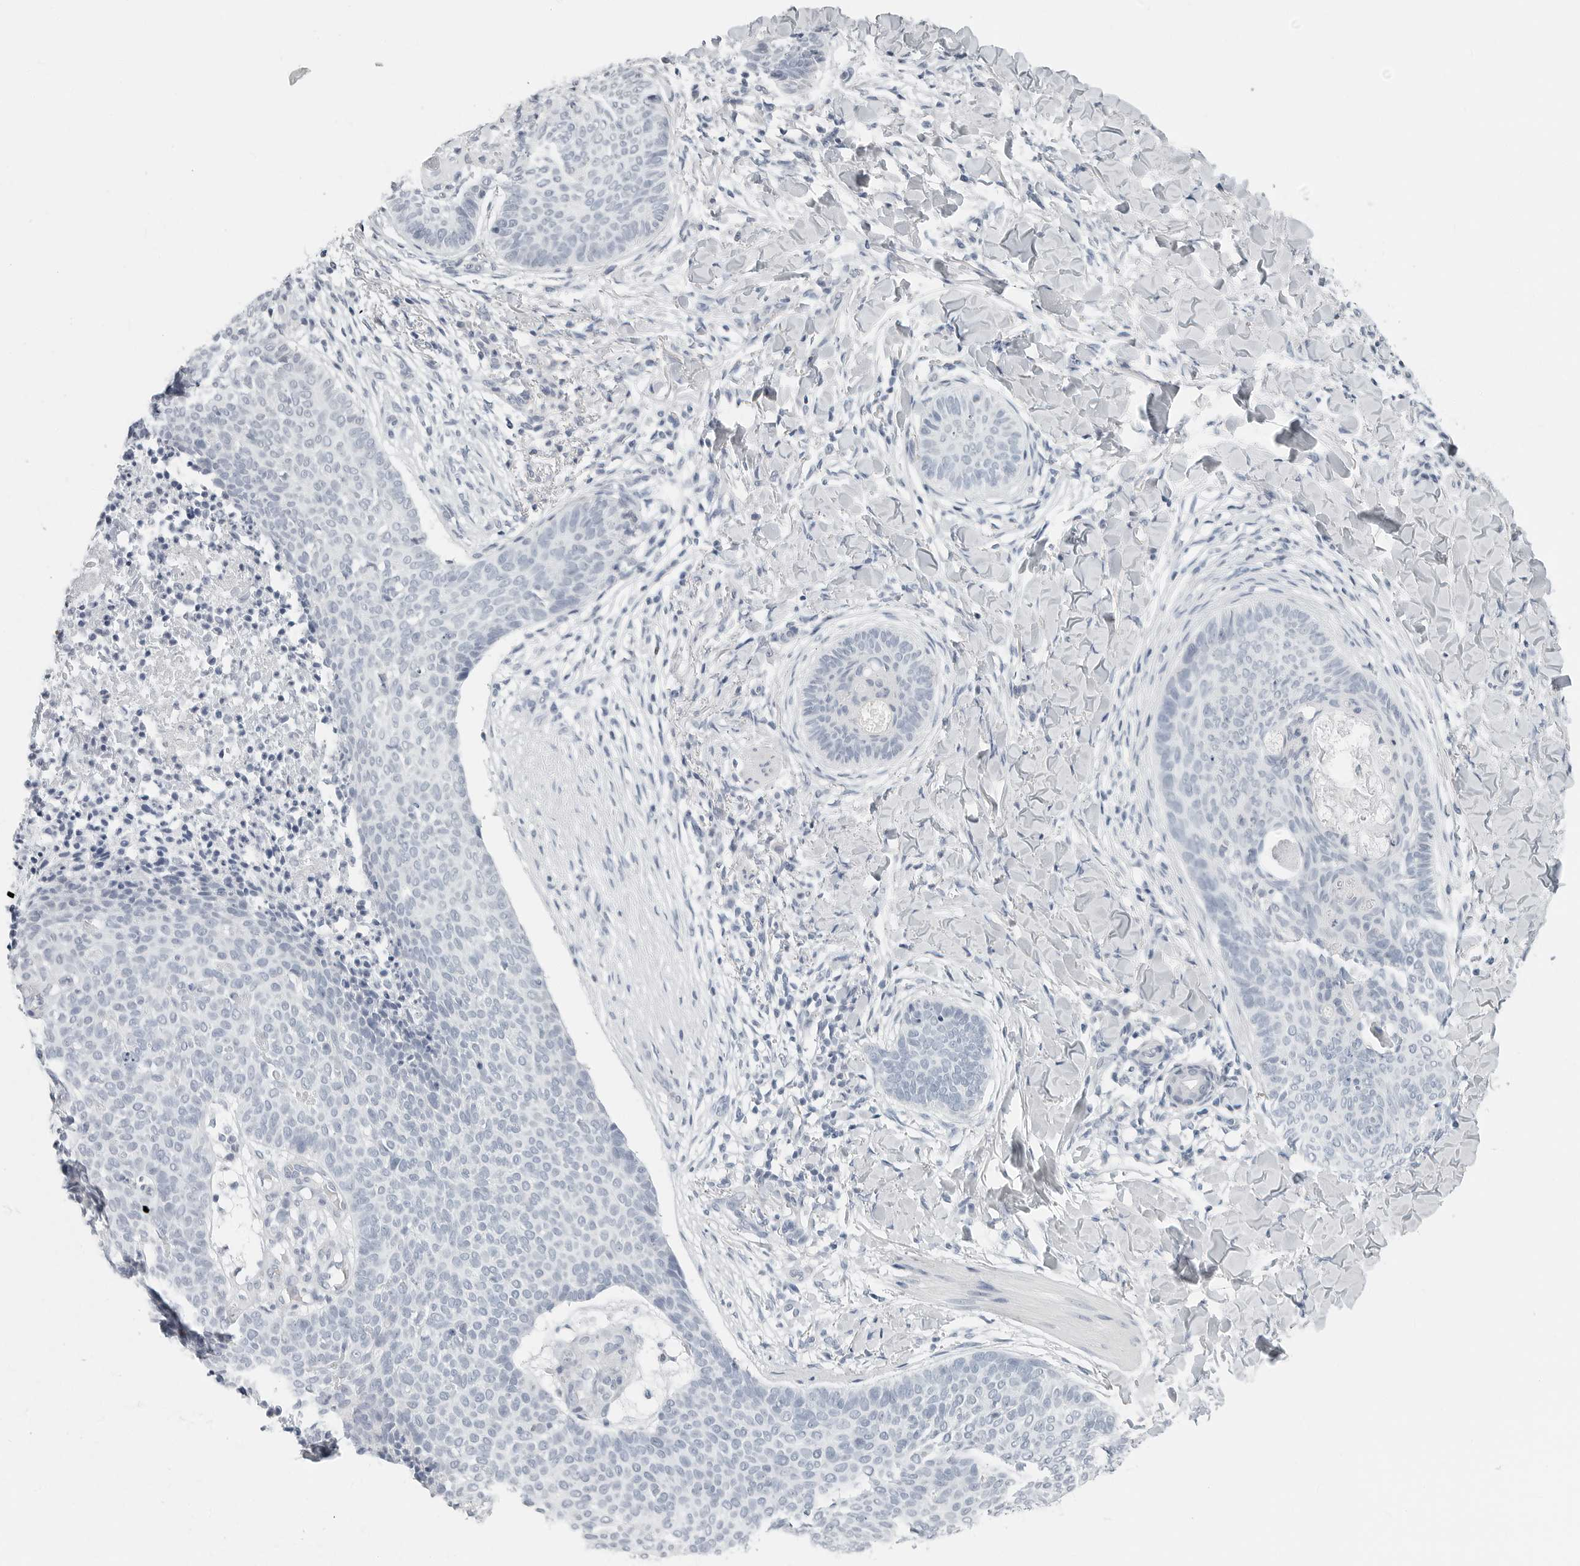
{"staining": {"intensity": "negative", "quantity": "none", "location": "none"}, "tissue": "skin cancer", "cell_type": "Tumor cells", "image_type": "cancer", "snomed": [{"axis": "morphology", "description": "Normal tissue, NOS"}, {"axis": "morphology", "description": "Basal cell carcinoma"}, {"axis": "topography", "description": "Skin"}], "caption": "High magnification brightfield microscopy of basal cell carcinoma (skin) stained with DAB (3,3'-diaminobenzidine) (brown) and counterstained with hematoxylin (blue): tumor cells show no significant positivity.", "gene": "XIRP1", "patient": {"sex": "male", "age": 50}}